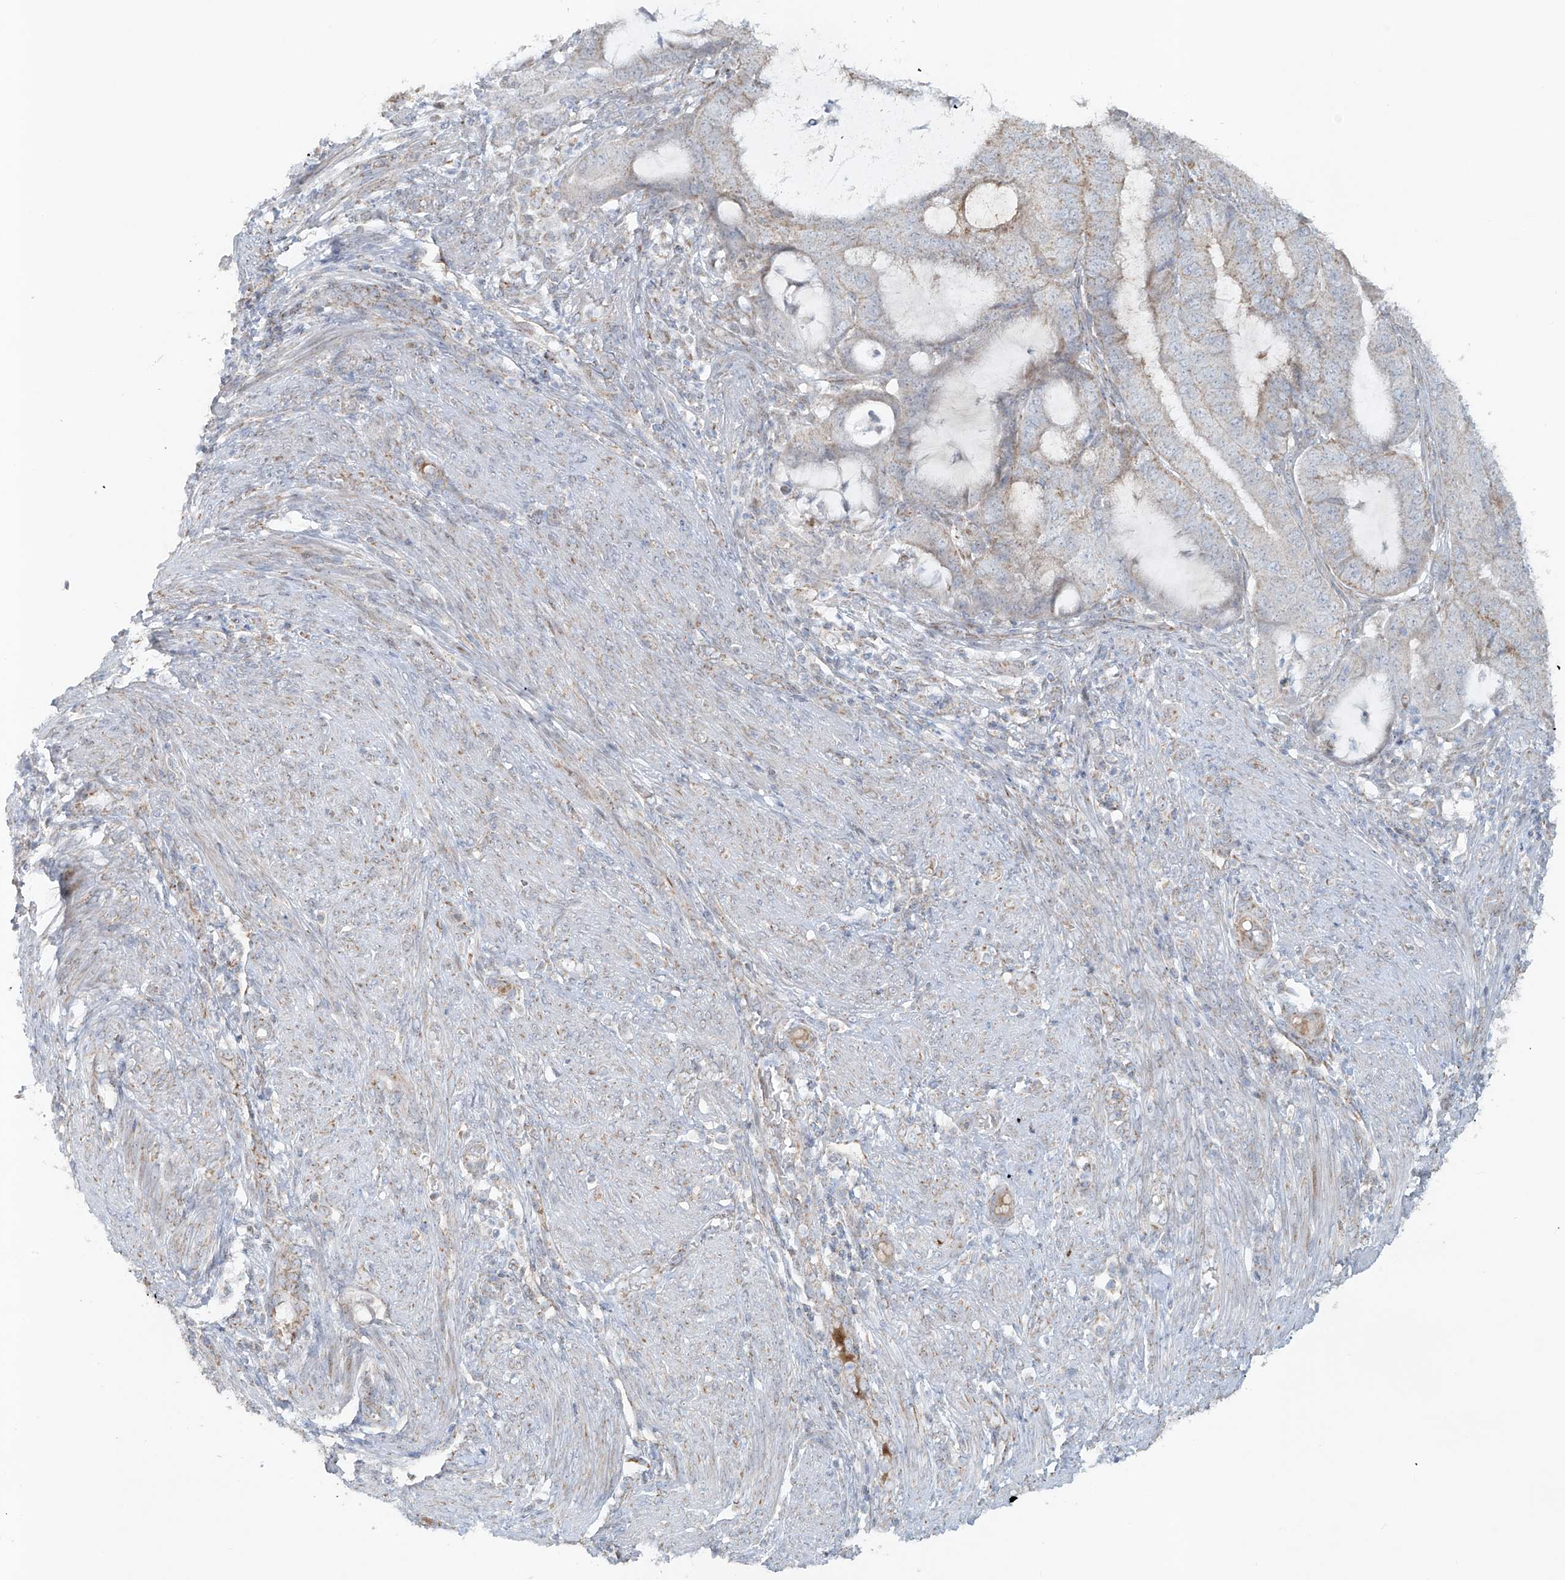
{"staining": {"intensity": "weak", "quantity": "25%-75%", "location": "cytoplasmic/membranous"}, "tissue": "endometrial cancer", "cell_type": "Tumor cells", "image_type": "cancer", "snomed": [{"axis": "morphology", "description": "Adenocarcinoma, NOS"}, {"axis": "topography", "description": "Endometrium"}], "caption": "Protein expression analysis of human adenocarcinoma (endometrial) reveals weak cytoplasmic/membranous positivity in approximately 25%-75% of tumor cells.", "gene": "SMDT1", "patient": {"sex": "female", "age": 51}}